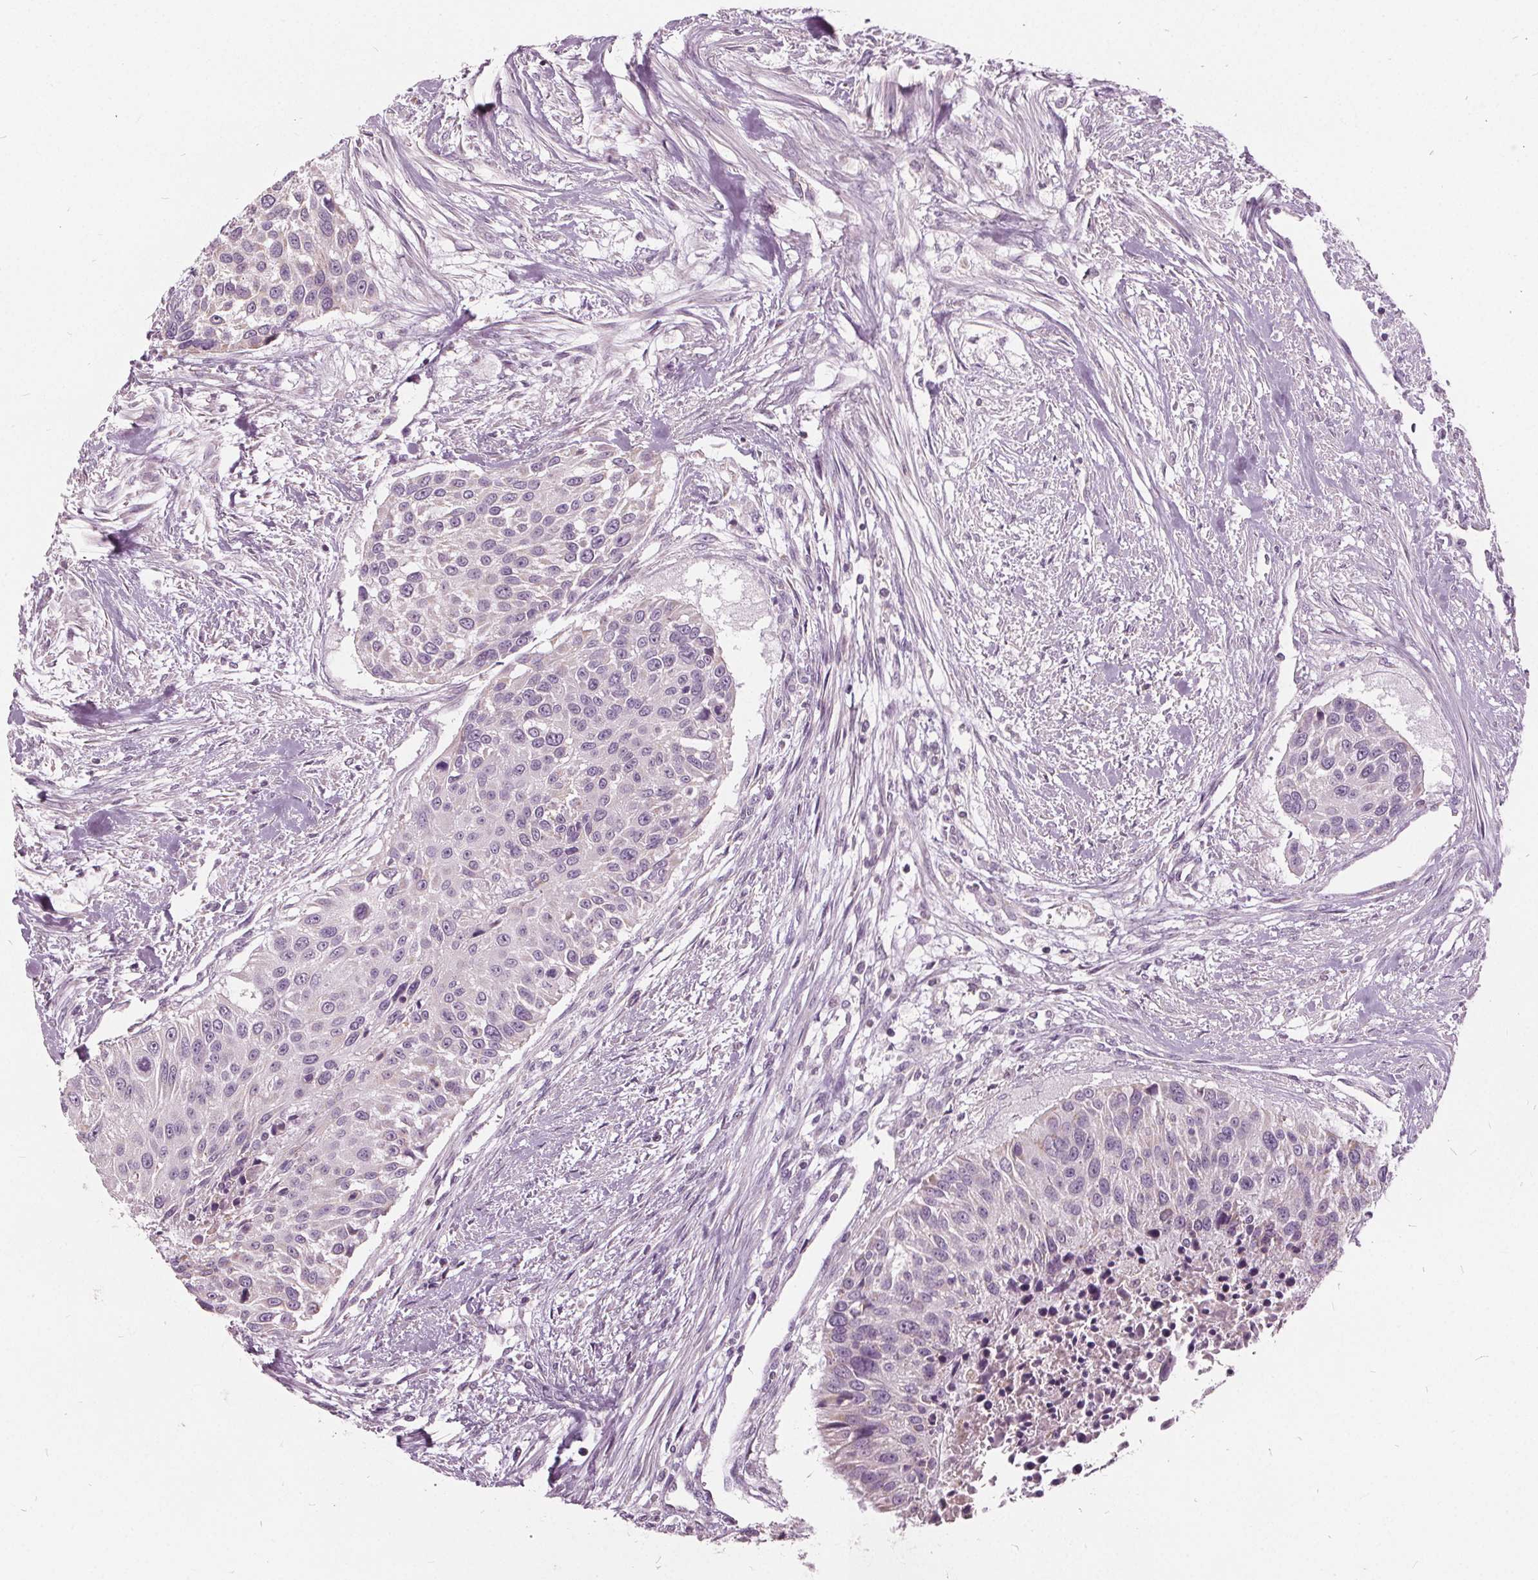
{"staining": {"intensity": "negative", "quantity": "none", "location": "none"}, "tissue": "urothelial cancer", "cell_type": "Tumor cells", "image_type": "cancer", "snomed": [{"axis": "morphology", "description": "Urothelial carcinoma, NOS"}, {"axis": "topography", "description": "Urinary bladder"}], "caption": "Tumor cells show no significant staining in transitional cell carcinoma.", "gene": "ECI2", "patient": {"sex": "male", "age": 55}}